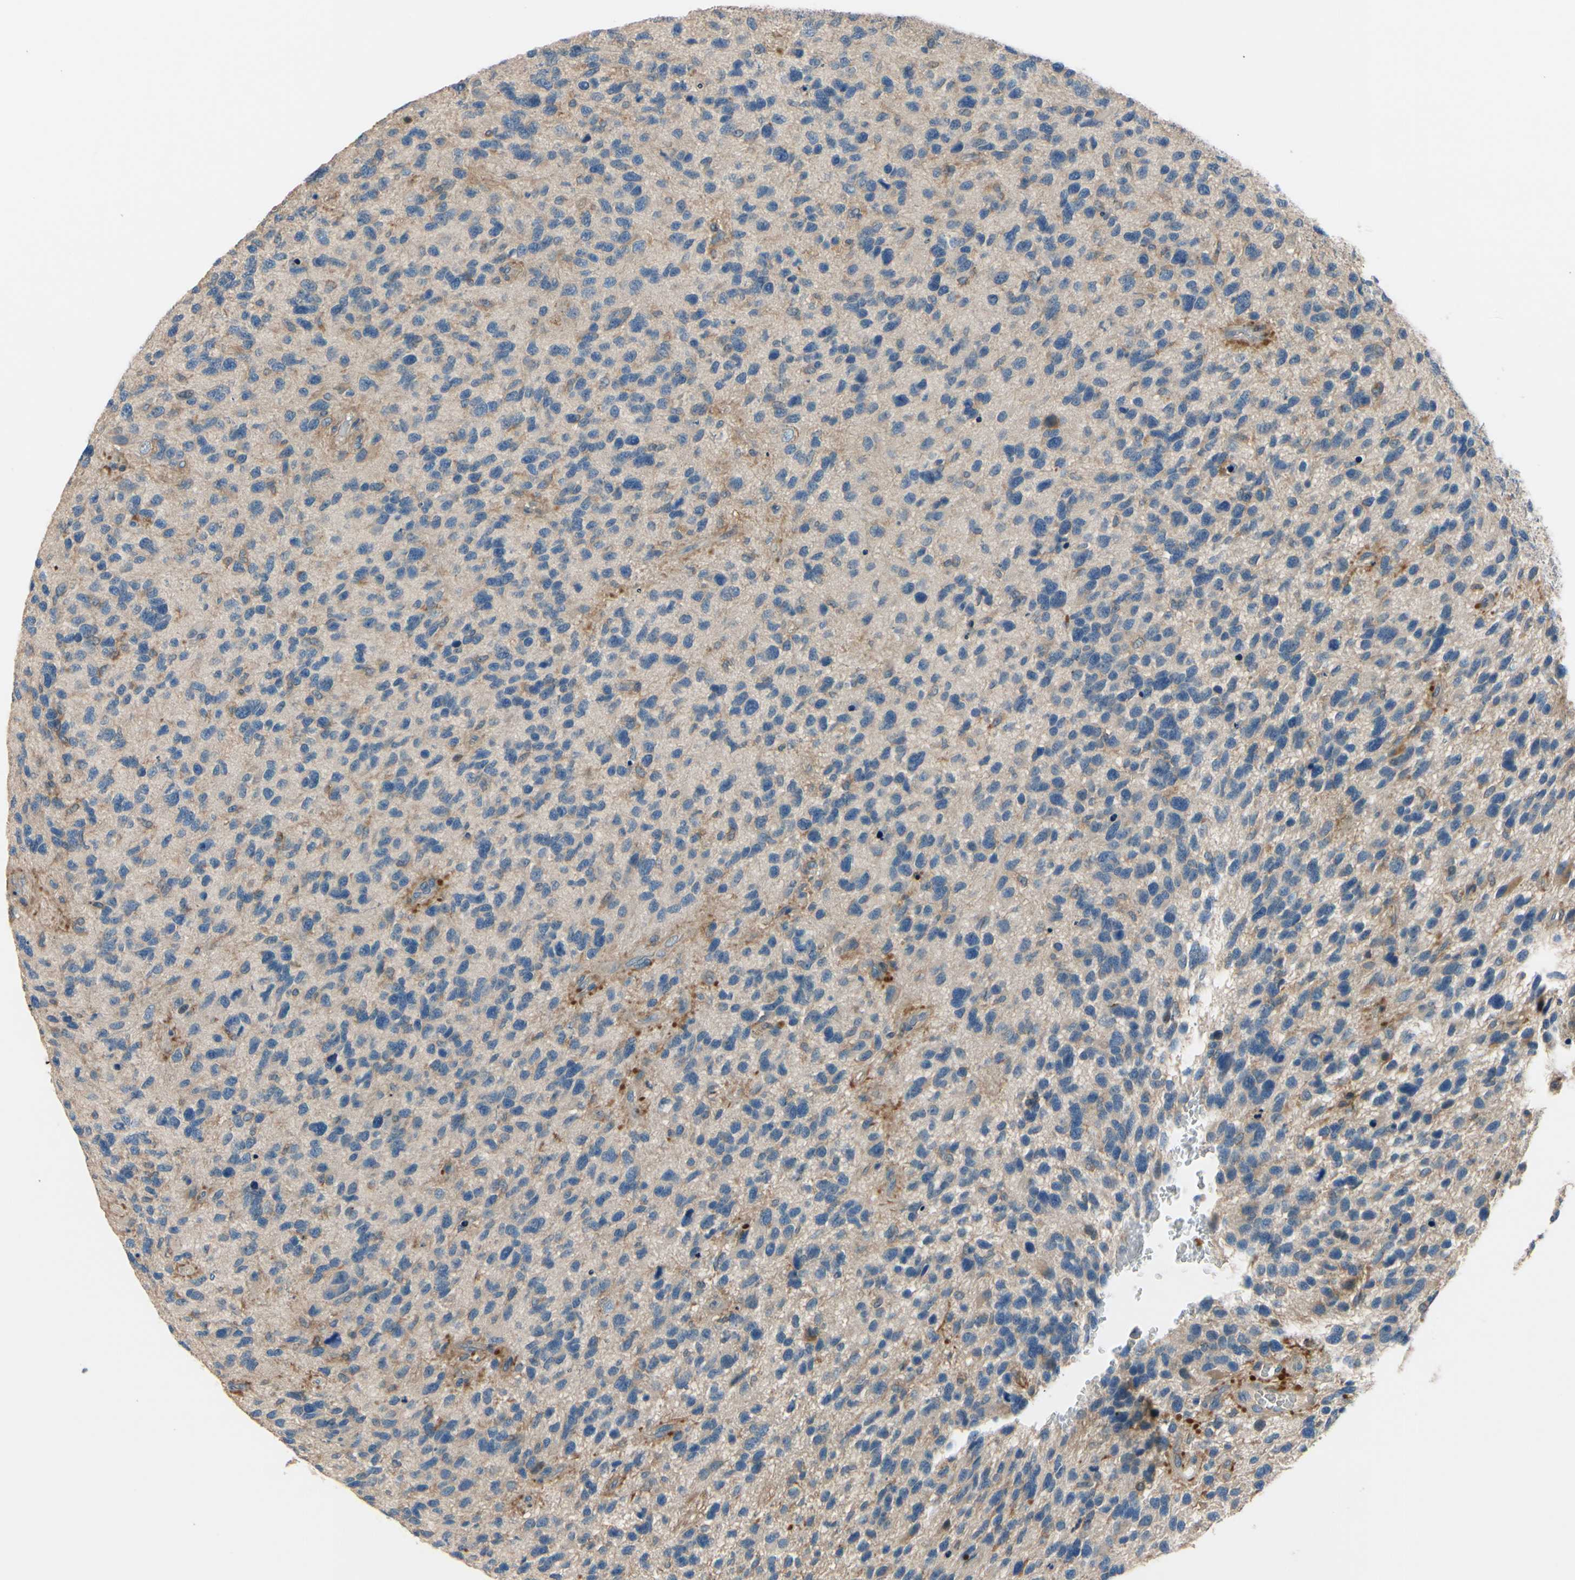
{"staining": {"intensity": "negative", "quantity": "none", "location": "none"}, "tissue": "glioma", "cell_type": "Tumor cells", "image_type": "cancer", "snomed": [{"axis": "morphology", "description": "Glioma, malignant, High grade"}, {"axis": "topography", "description": "Brain"}], "caption": "Histopathology image shows no significant protein staining in tumor cells of glioma.", "gene": "SIGLEC5", "patient": {"sex": "female", "age": 58}}